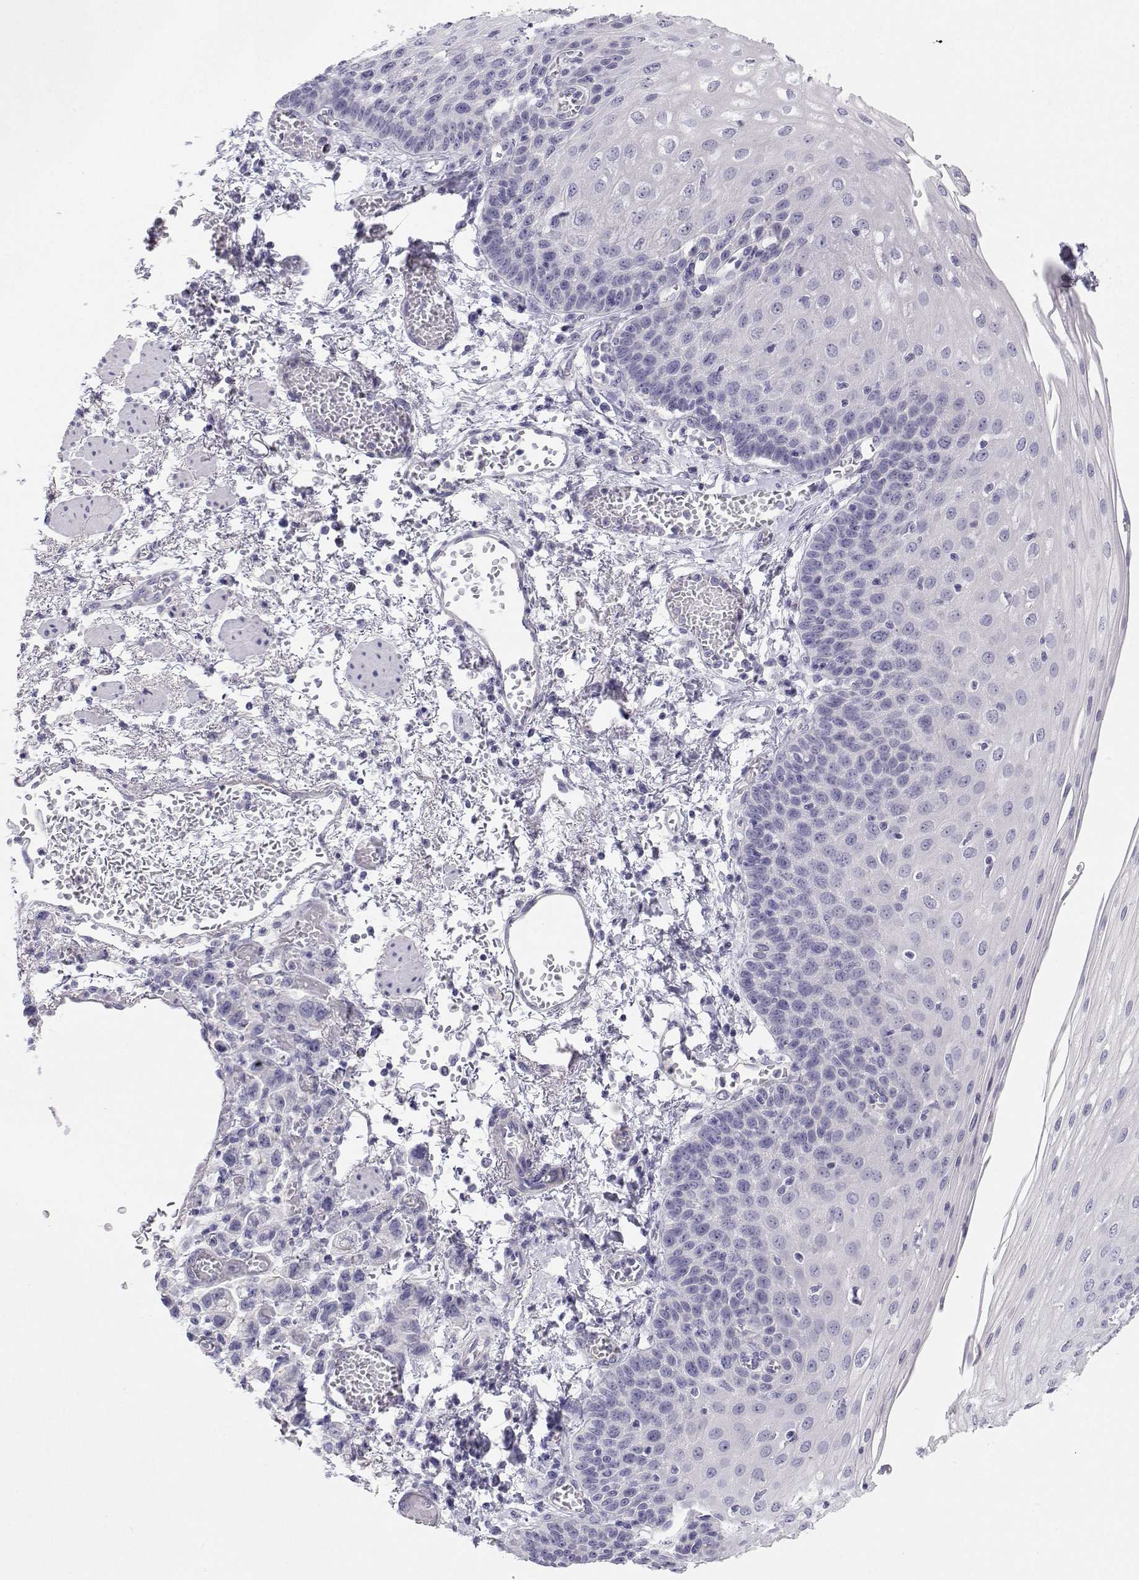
{"staining": {"intensity": "negative", "quantity": "none", "location": "none"}, "tissue": "esophagus", "cell_type": "Squamous epithelial cells", "image_type": "normal", "snomed": [{"axis": "morphology", "description": "Normal tissue, NOS"}, {"axis": "morphology", "description": "Adenocarcinoma, NOS"}, {"axis": "topography", "description": "Esophagus"}], "caption": "This is a photomicrograph of immunohistochemistry staining of normal esophagus, which shows no expression in squamous epithelial cells.", "gene": "BHMT", "patient": {"sex": "male", "age": 81}}